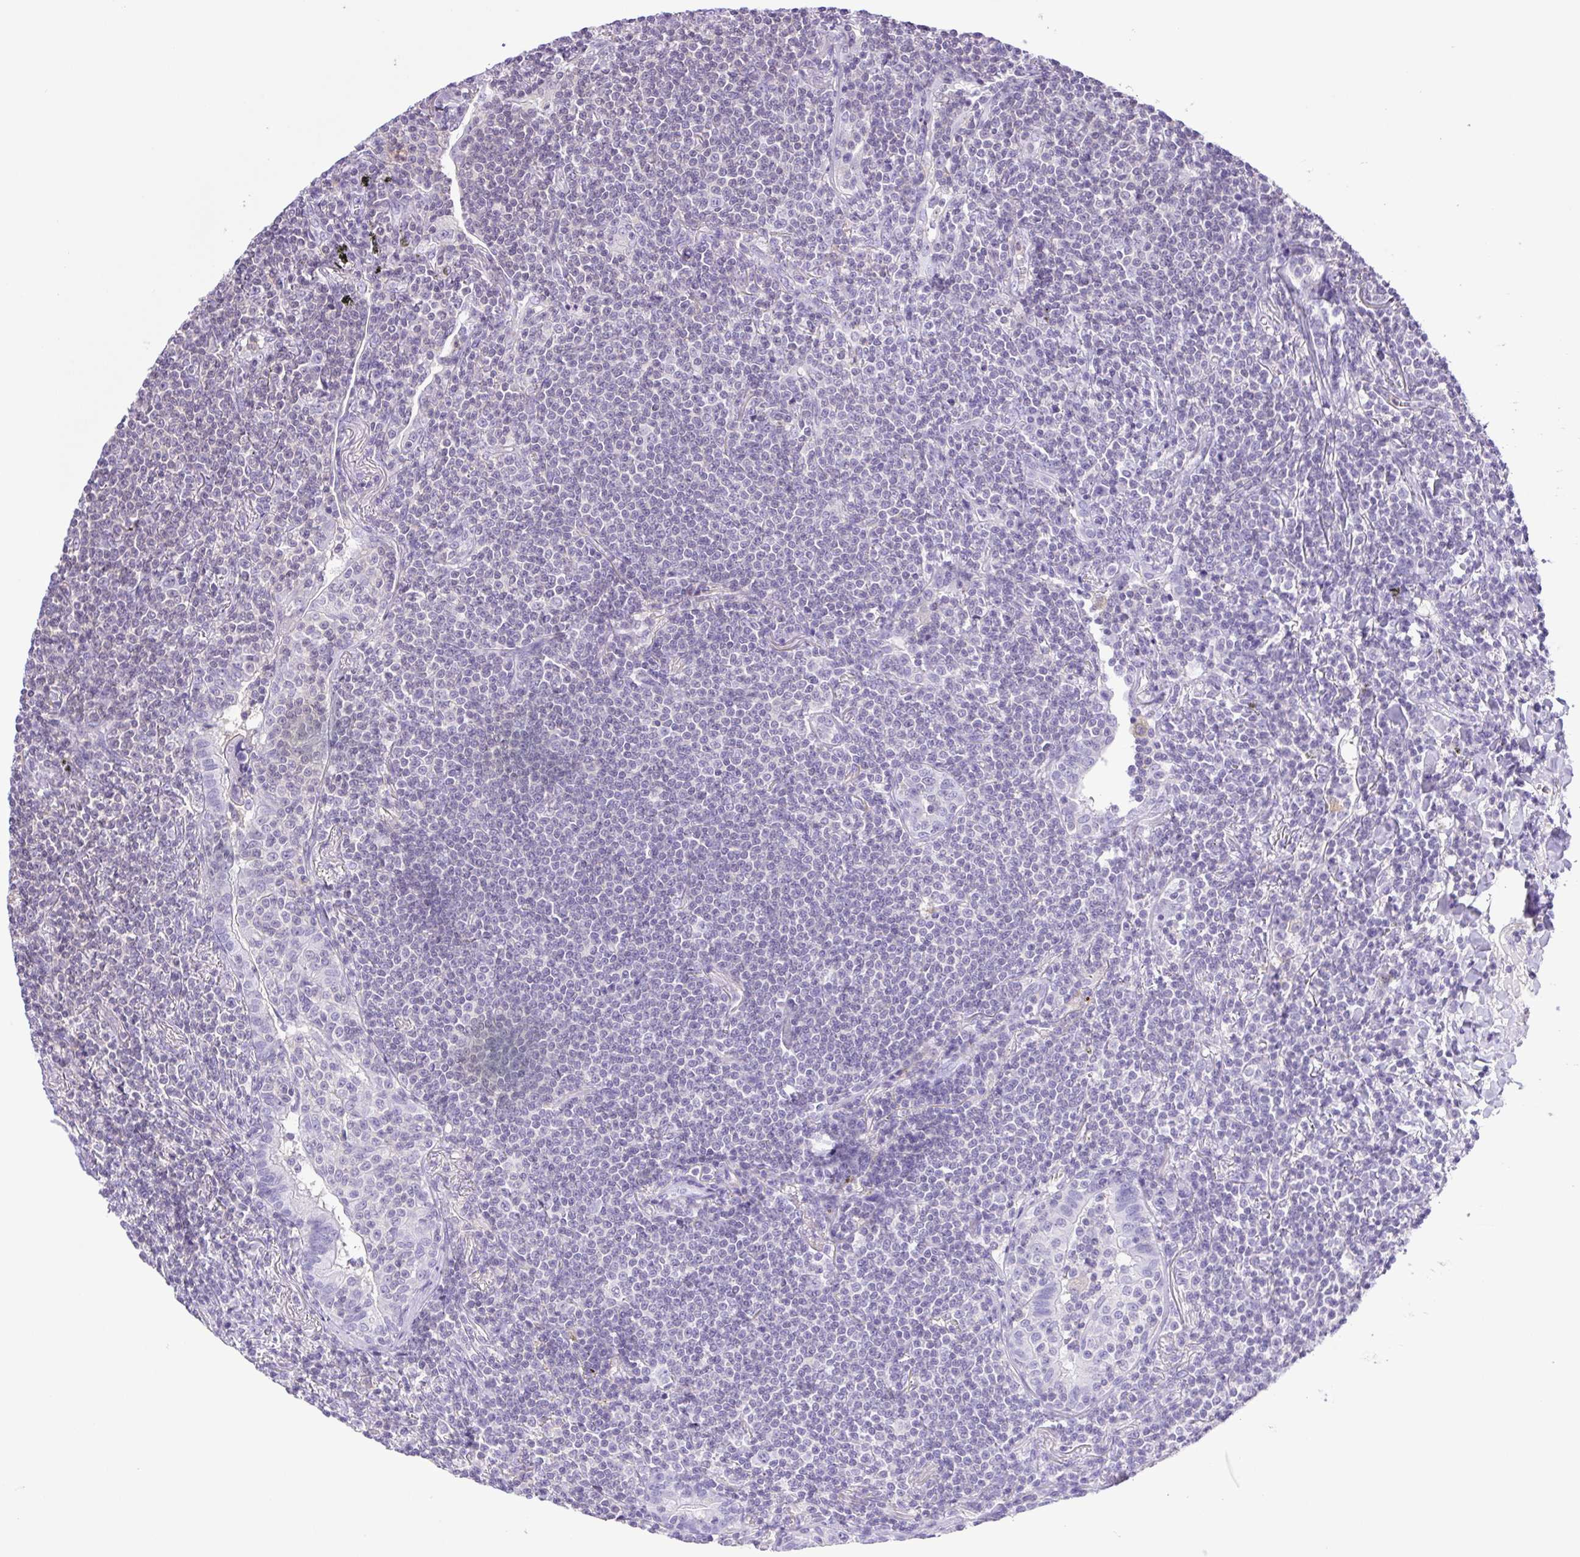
{"staining": {"intensity": "negative", "quantity": "none", "location": "none"}, "tissue": "lymphoma", "cell_type": "Tumor cells", "image_type": "cancer", "snomed": [{"axis": "morphology", "description": "Malignant lymphoma, non-Hodgkin's type, Low grade"}, {"axis": "topography", "description": "Lung"}], "caption": "IHC histopathology image of lymphoma stained for a protein (brown), which displays no staining in tumor cells.", "gene": "SYNPR", "patient": {"sex": "female", "age": 71}}